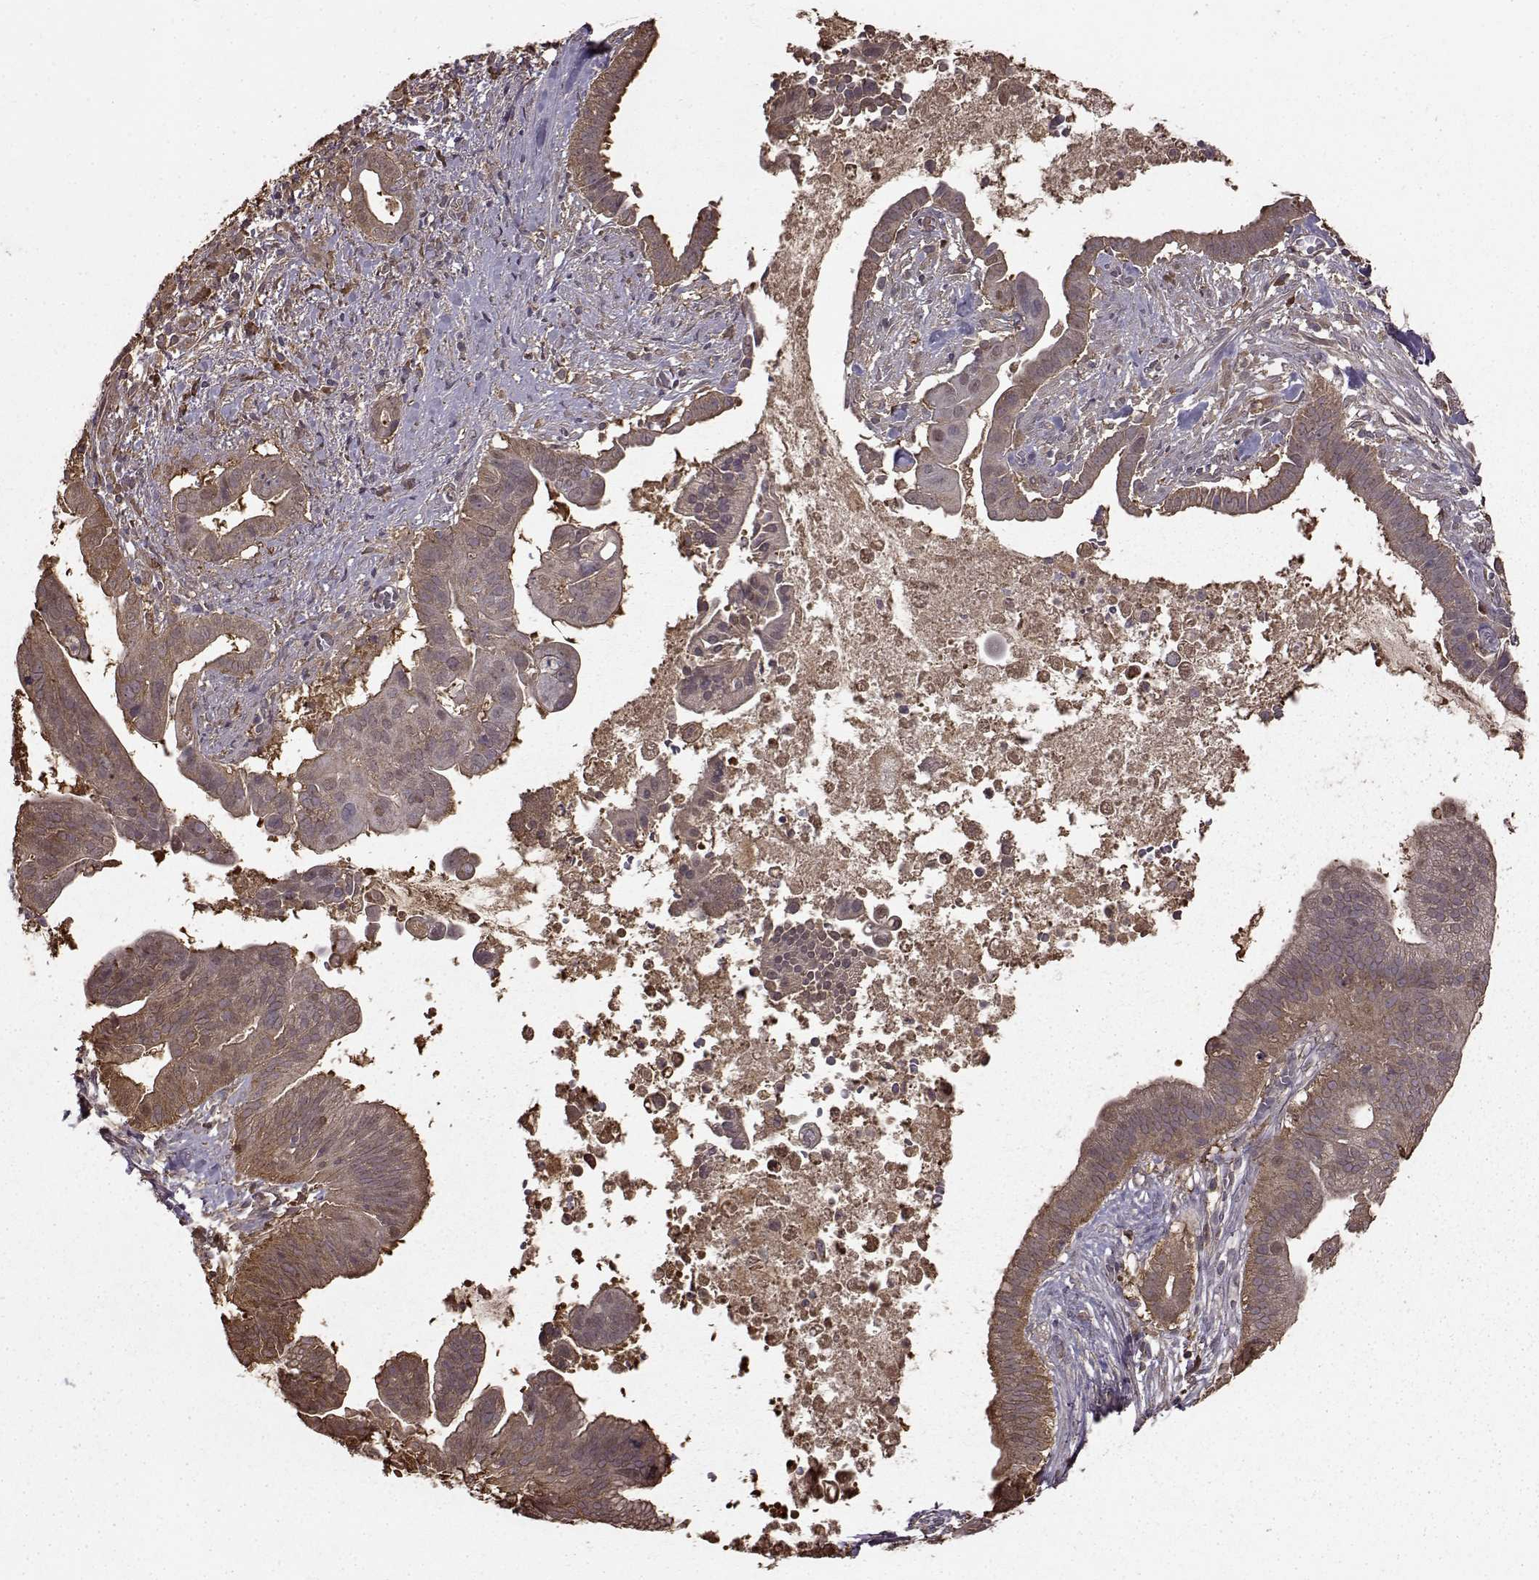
{"staining": {"intensity": "strong", "quantity": "<25%", "location": "cytoplasmic/membranous"}, "tissue": "pancreatic cancer", "cell_type": "Tumor cells", "image_type": "cancer", "snomed": [{"axis": "morphology", "description": "Adenocarcinoma, NOS"}, {"axis": "topography", "description": "Pancreas"}], "caption": "Brown immunohistochemical staining in human pancreatic cancer reveals strong cytoplasmic/membranous expression in about <25% of tumor cells.", "gene": "NME1-NME2", "patient": {"sex": "male", "age": 61}}